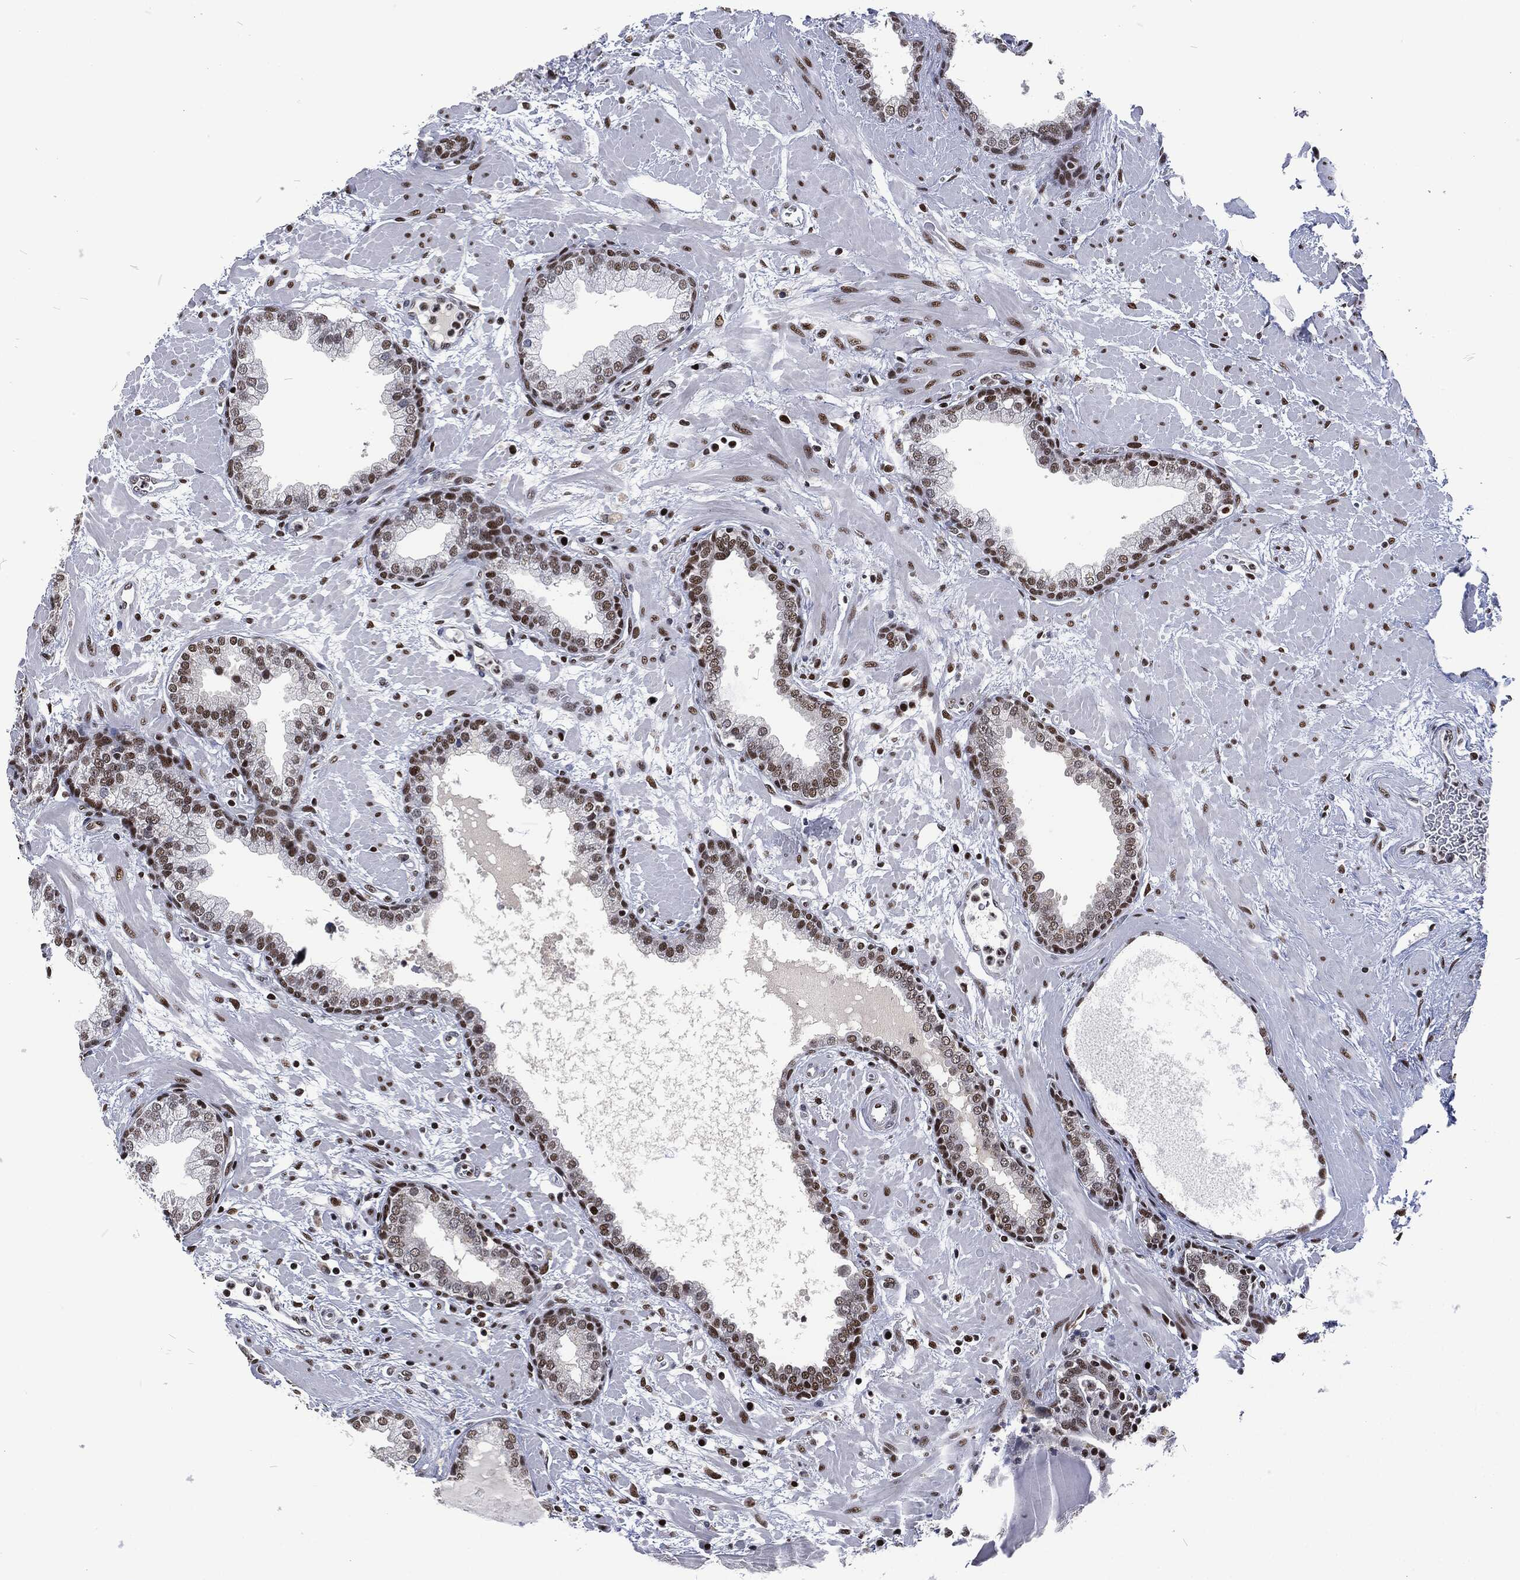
{"staining": {"intensity": "moderate", "quantity": "25%-75%", "location": "nuclear"}, "tissue": "prostate", "cell_type": "Glandular cells", "image_type": "normal", "snomed": [{"axis": "morphology", "description": "Normal tissue, NOS"}, {"axis": "topography", "description": "Prostate"}], "caption": "A high-resolution histopathology image shows immunohistochemistry (IHC) staining of unremarkable prostate, which displays moderate nuclear expression in approximately 25%-75% of glandular cells. (DAB (3,3'-diaminobenzidine) IHC, brown staining for protein, blue staining for nuclei).", "gene": "DCPS", "patient": {"sex": "male", "age": 63}}